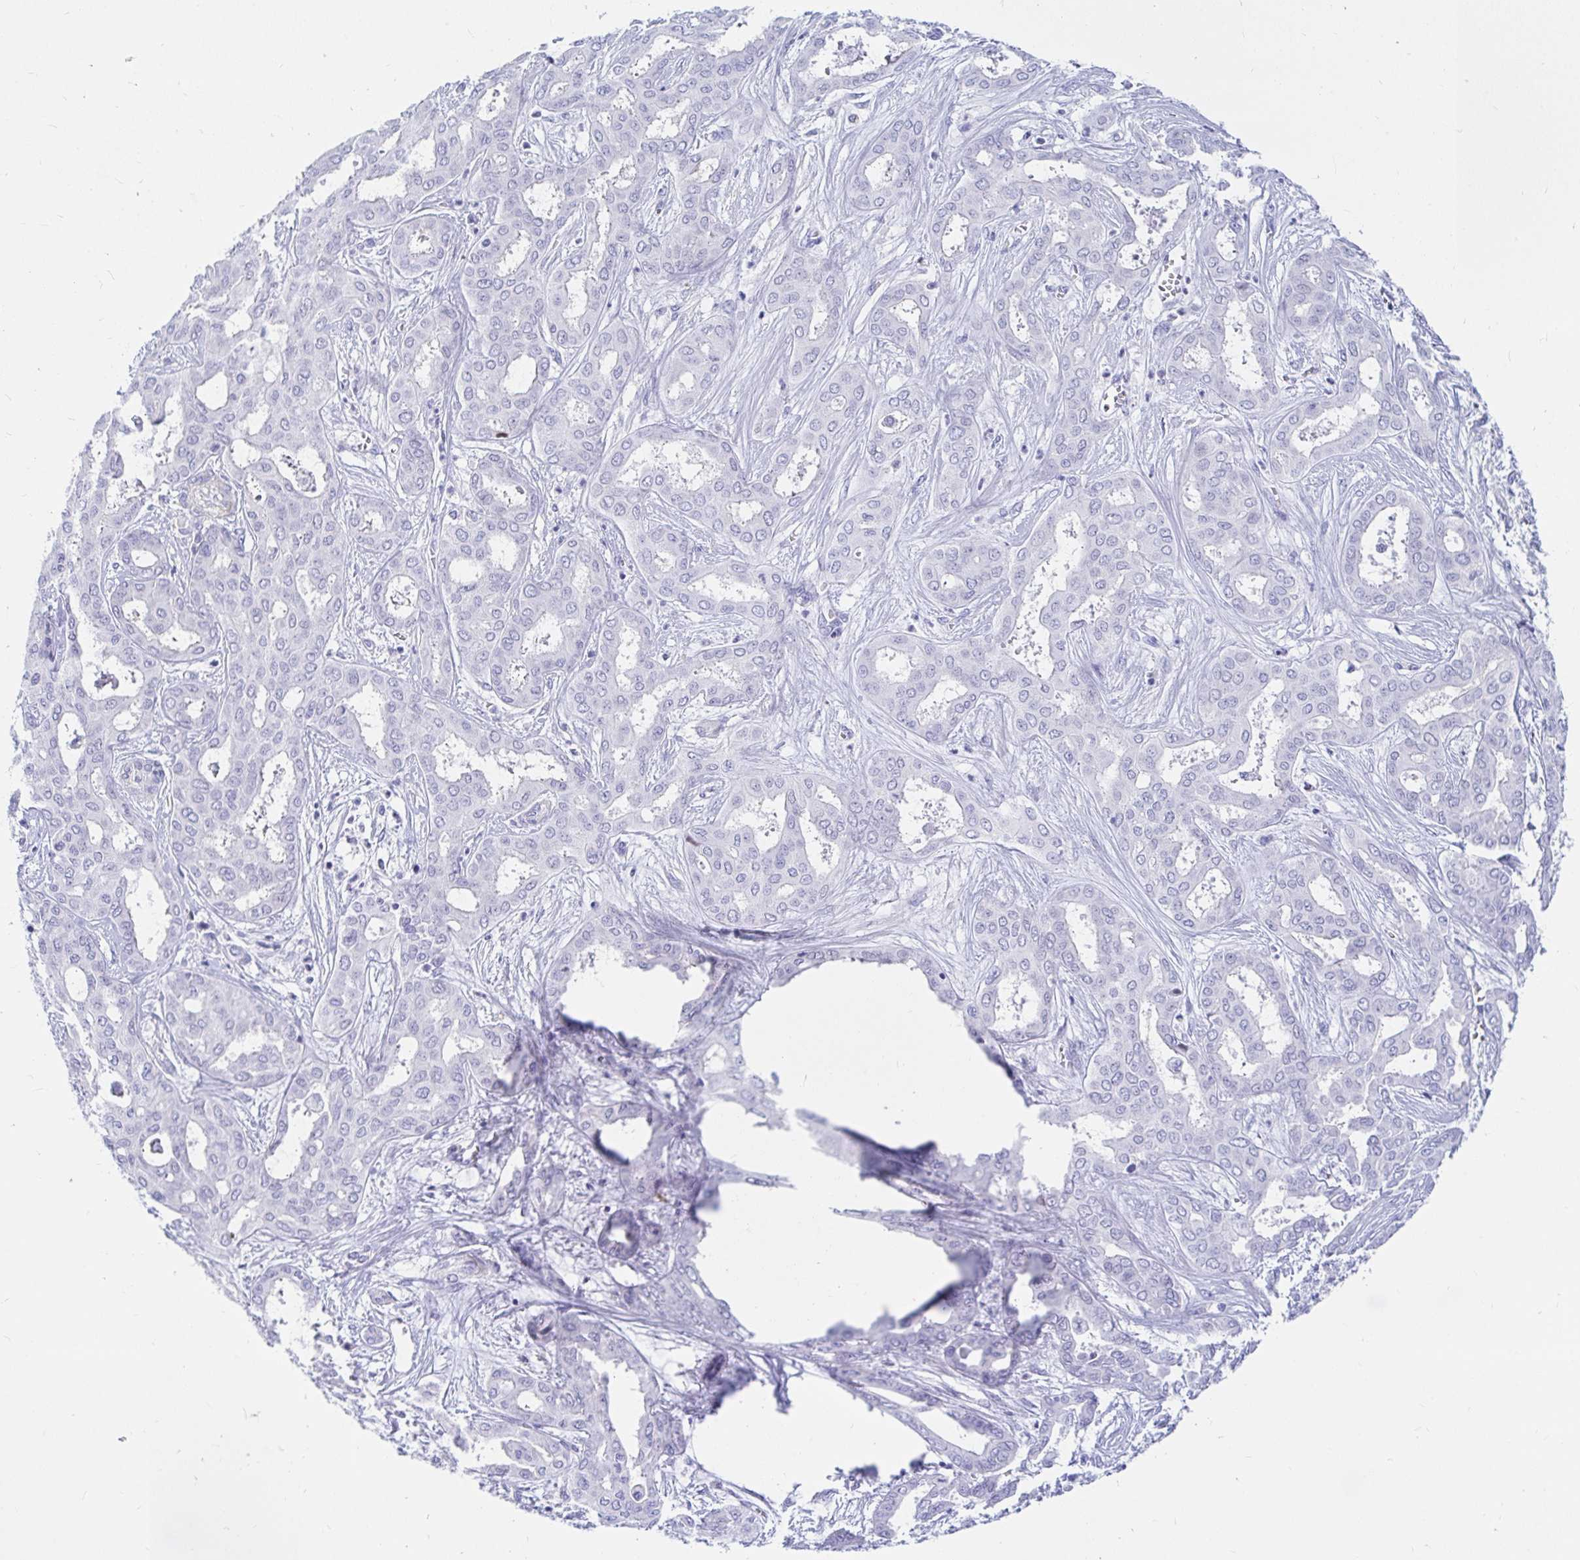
{"staining": {"intensity": "negative", "quantity": "none", "location": "none"}, "tissue": "liver cancer", "cell_type": "Tumor cells", "image_type": "cancer", "snomed": [{"axis": "morphology", "description": "Cholangiocarcinoma"}, {"axis": "topography", "description": "Liver"}], "caption": "High magnification brightfield microscopy of liver cancer (cholangiocarcinoma) stained with DAB (brown) and counterstained with hematoxylin (blue): tumor cells show no significant expression.", "gene": "PPP1R1B", "patient": {"sex": "female", "age": 64}}